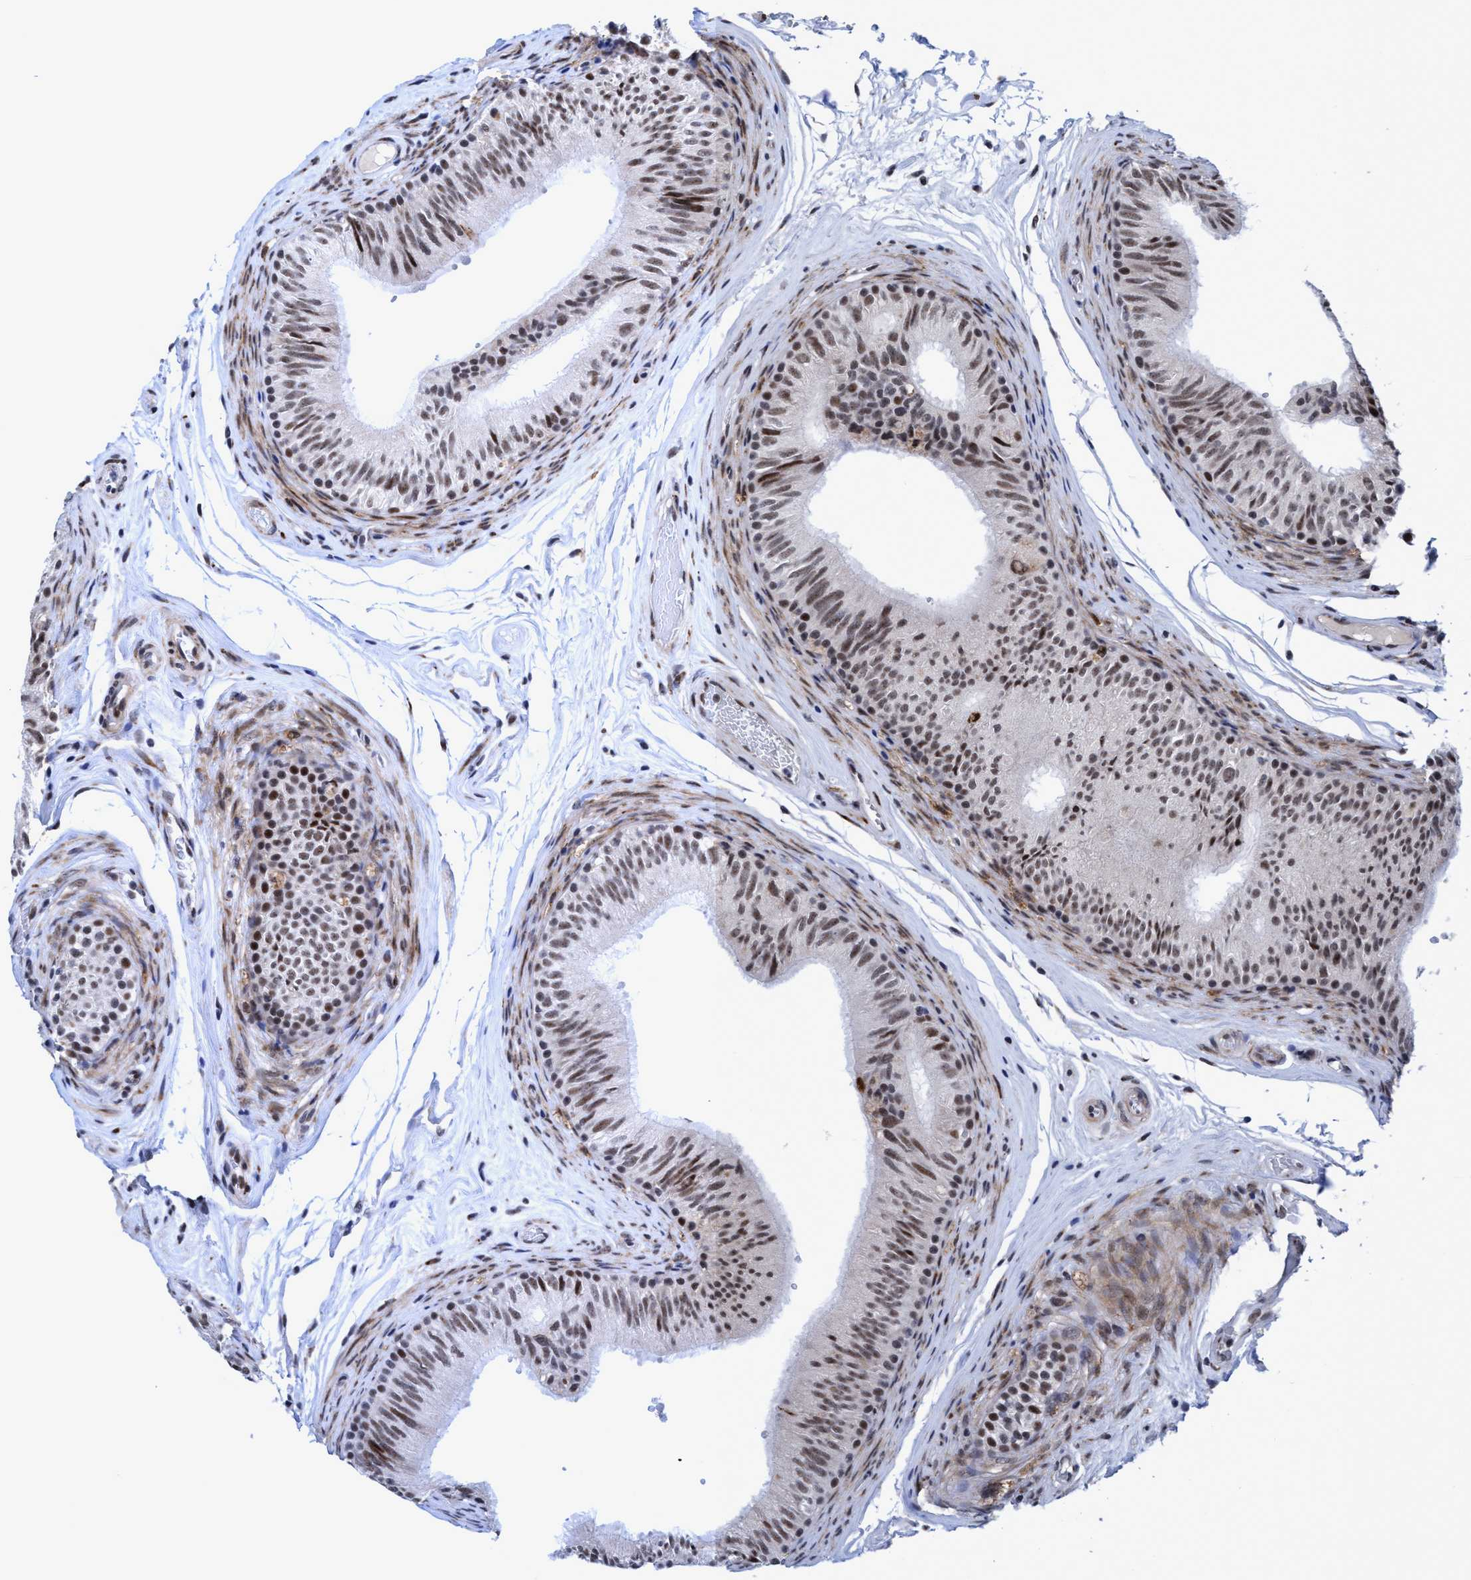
{"staining": {"intensity": "moderate", "quantity": ">75%", "location": "cytoplasmic/membranous,nuclear"}, "tissue": "epididymis", "cell_type": "Glandular cells", "image_type": "normal", "snomed": [{"axis": "morphology", "description": "Normal tissue, NOS"}, {"axis": "topography", "description": "Epididymis"}], "caption": "Immunohistochemistry (IHC) micrograph of benign human epididymis stained for a protein (brown), which displays medium levels of moderate cytoplasmic/membranous,nuclear positivity in approximately >75% of glandular cells.", "gene": "GLT6D1", "patient": {"sex": "male", "age": 36}}